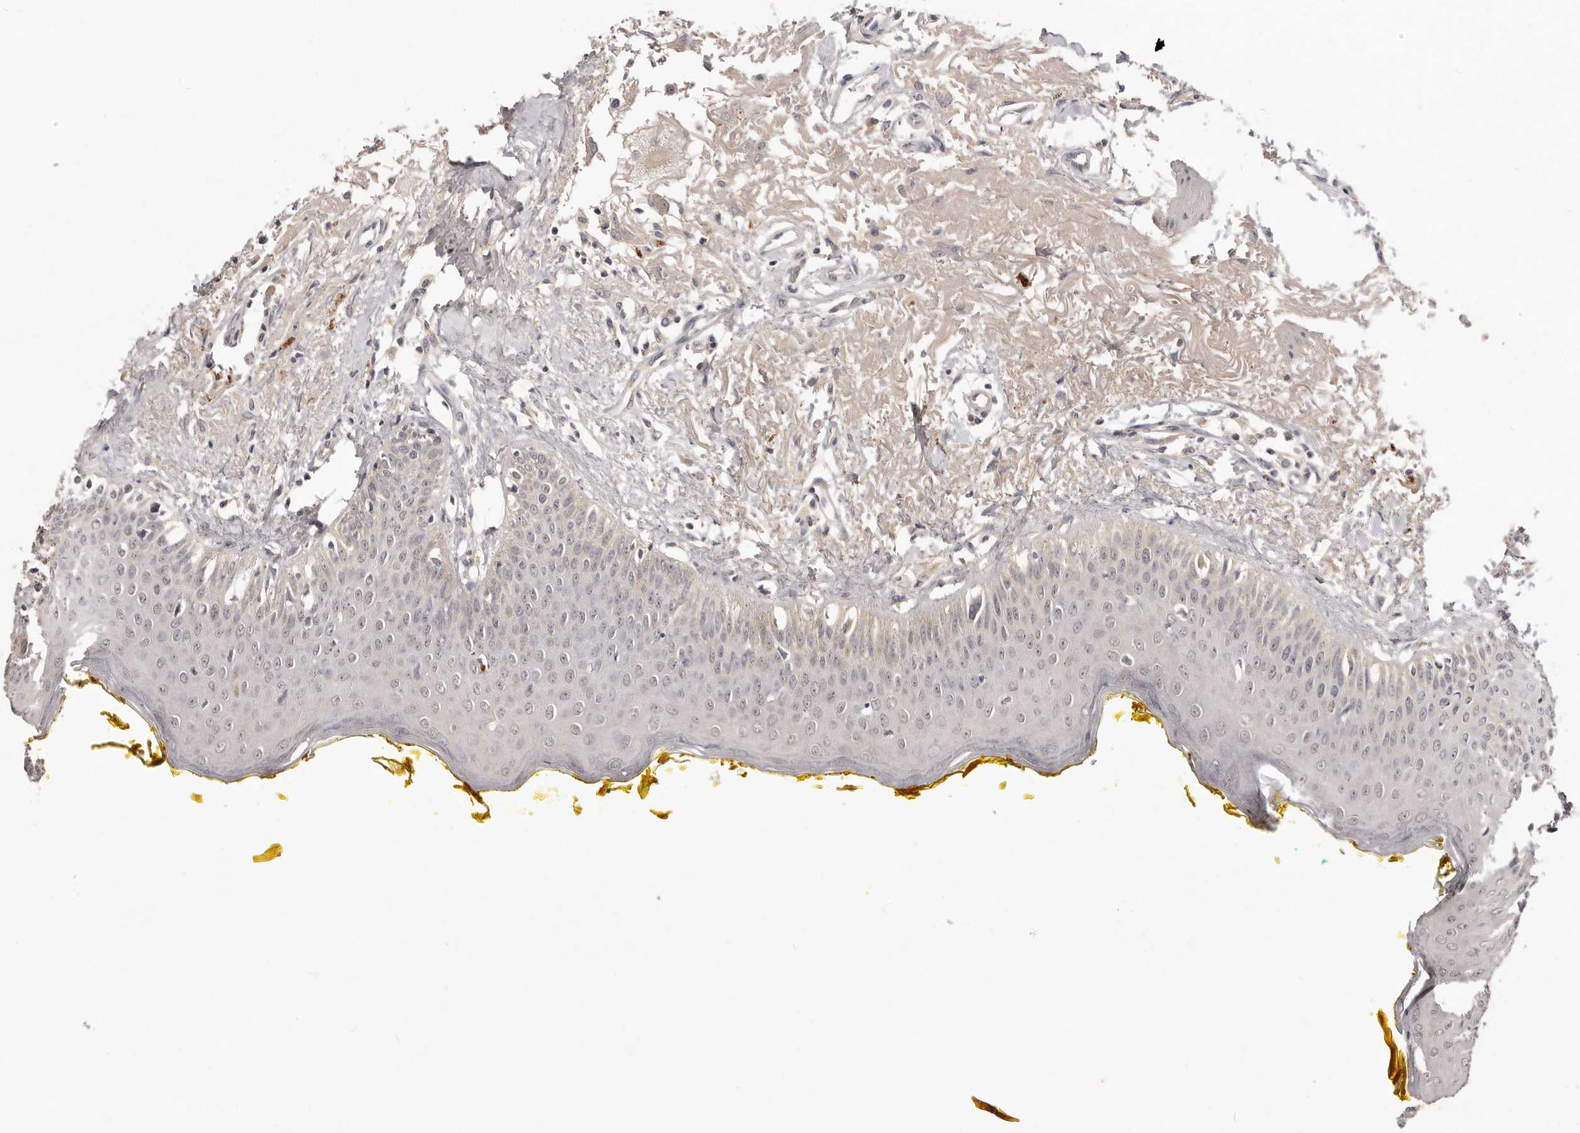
{"staining": {"intensity": "negative", "quantity": "none", "location": "none"}, "tissue": "oral mucosa", "cell_type": "Squamous epithelial cells", "image_type": "normal", "snomed": [{"axis": "morphology", "description": "Normal tissue, NOS"}, {"axis": "topography", "description": "Oral tissue"}], "caption": "A high-resolution image shows immunohistochemistry staining of unremarkable oral mucosa, which exhibits no significant expression in squamous epithelial cells. The staining was performed using DAB to visualize the protein expression in brown, while the nuclei were stained in blue with hematoxylin (Magnification: 20x).", "gene": "TSPAN13", "patient": {"sex": "female", "age": 70}}